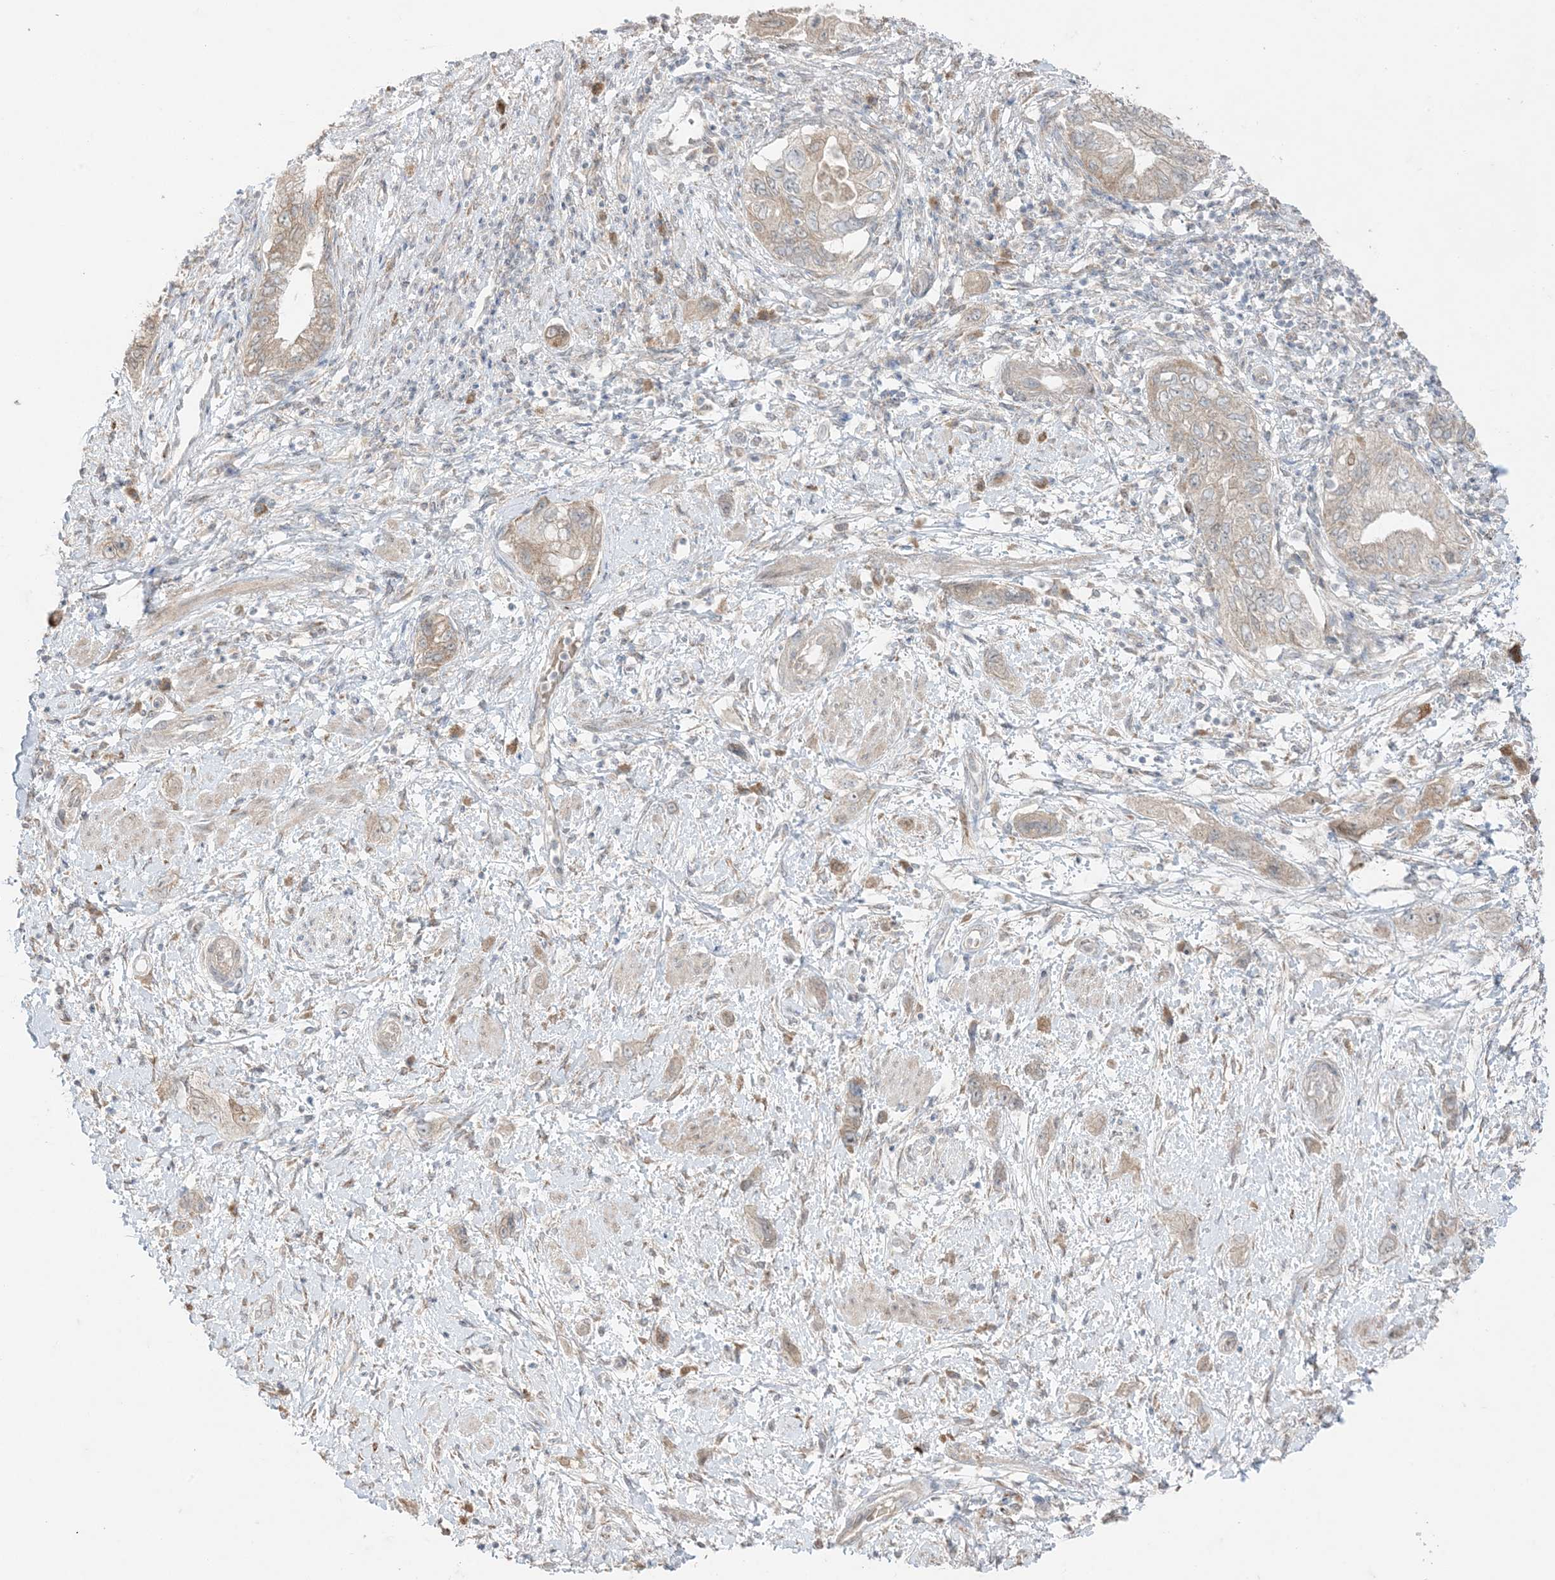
{"staining": {"intensity": "weak", "quantity": "<25%", "location": "cytoplasmic/membranous"}, "tissue": "pancreatic cancer", "cell_type": "Tumor cells", "image_type": "cancer", "snomed": [{"axis": "morphology", "description": "Adenocarcinoma, NOS"}, {"axis": "topography", "description": "Pancreas"}], "caption": "Immunohistochemistry micrograph of neoplastic tissue: human adenocarcinoma (pancreatic) stained with DAB (3,3'-diaminobenzidine) shows no significant protein staining in tumor cells.", "gene": "ODC1", "patient": {"sex": "female", "age": 73}}